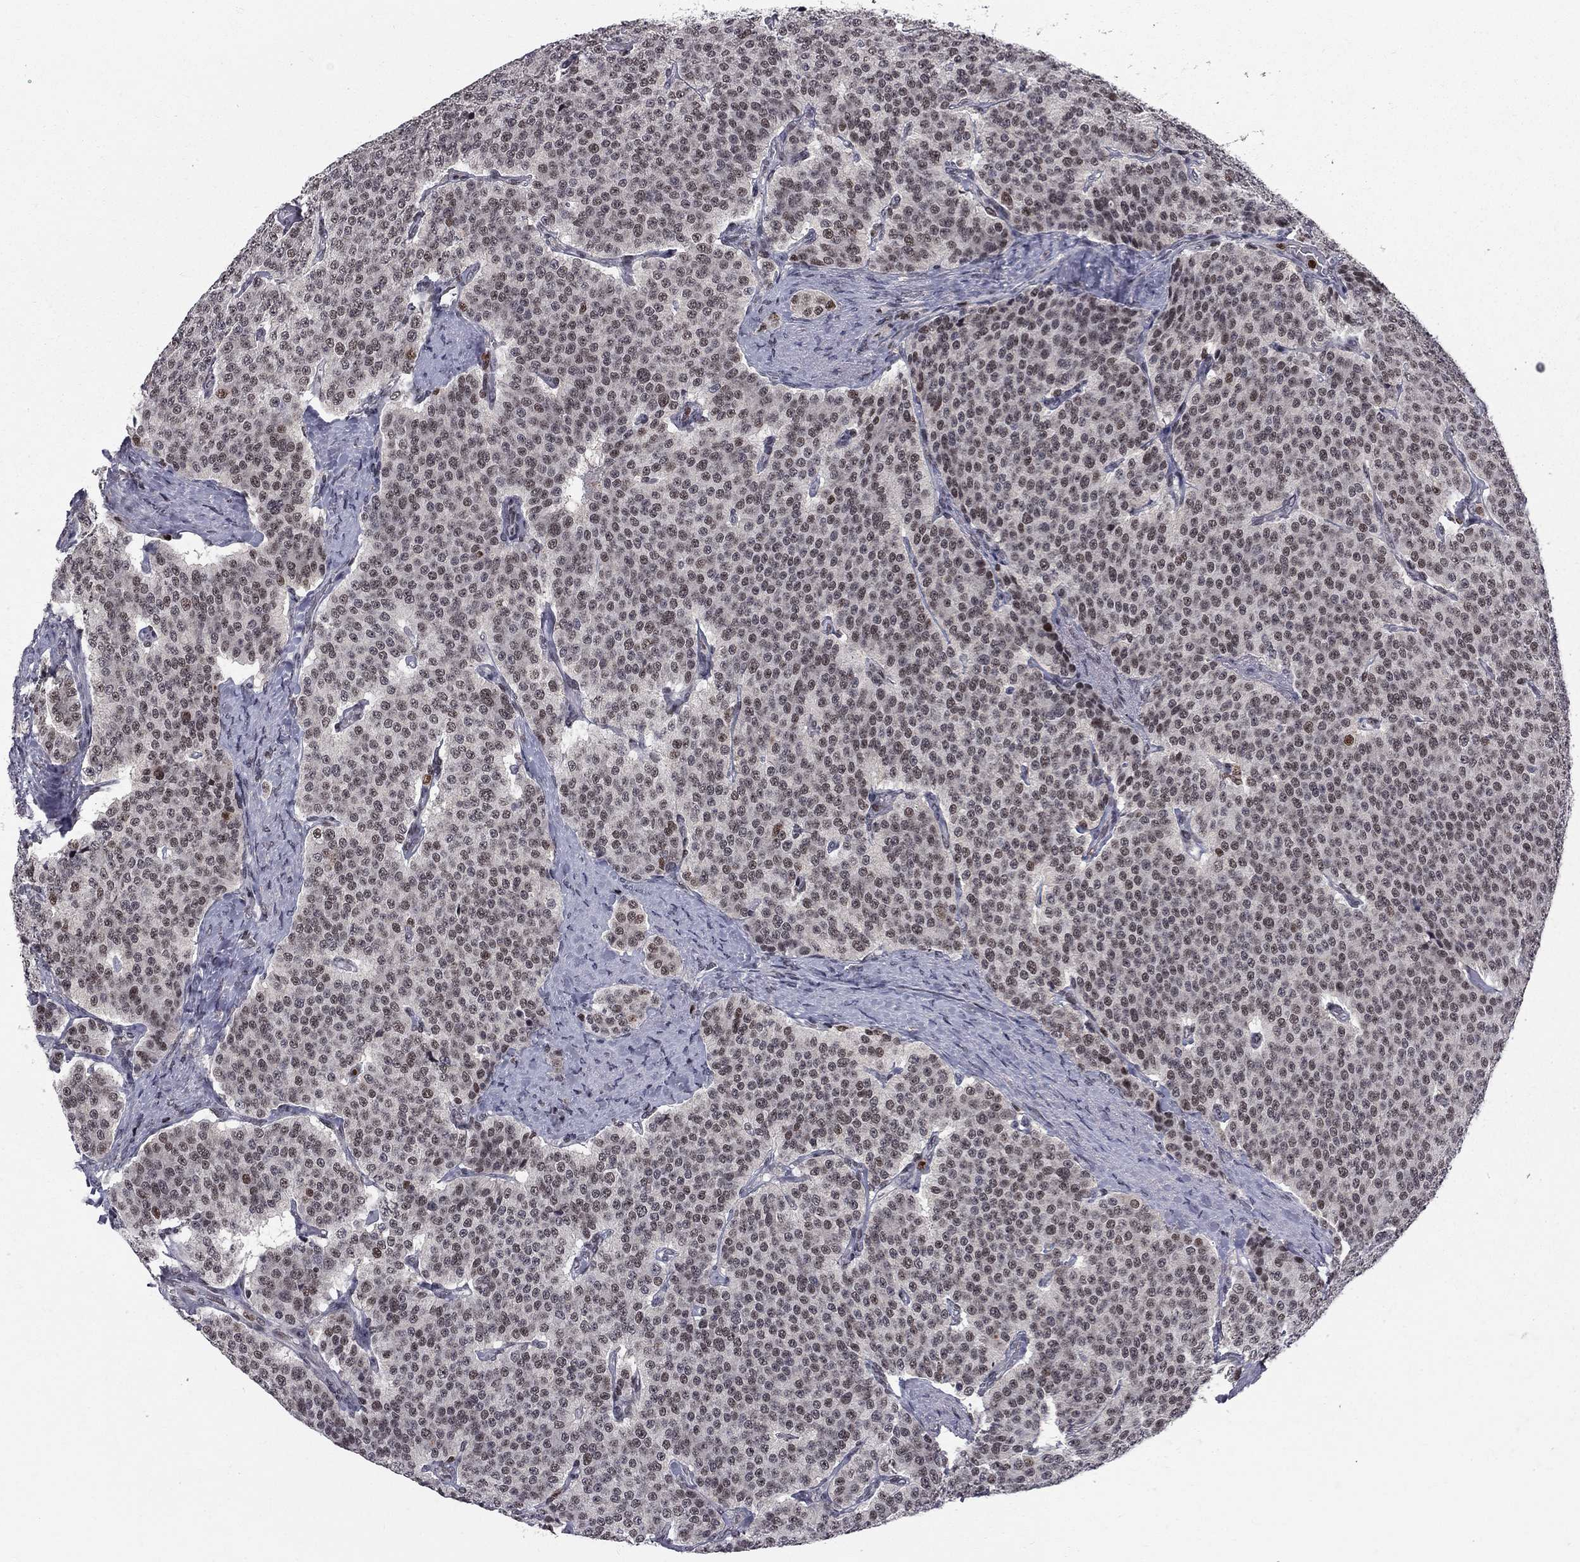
{"staining": {"intensity": "moderate", "quantity": "<25%", "location": "nuclear"}, "tissue": "carcinoid", "cell_type": "Tumor cells", "image_type": "cancer", "snomed": [{"axis": "morphology", "description": "Carcinoid, malignant, NOS"}, {"axis": "topography", "description": "Small intestine"}], "caption": "A micrograph showing moderate nuclear staining in about <25% of tumor cells in malignant carcinoid, as visualized by brown immunohistochemical staining.", "gene": "RNASEH2C", "patient": {"sex": "female", "age": 58}}